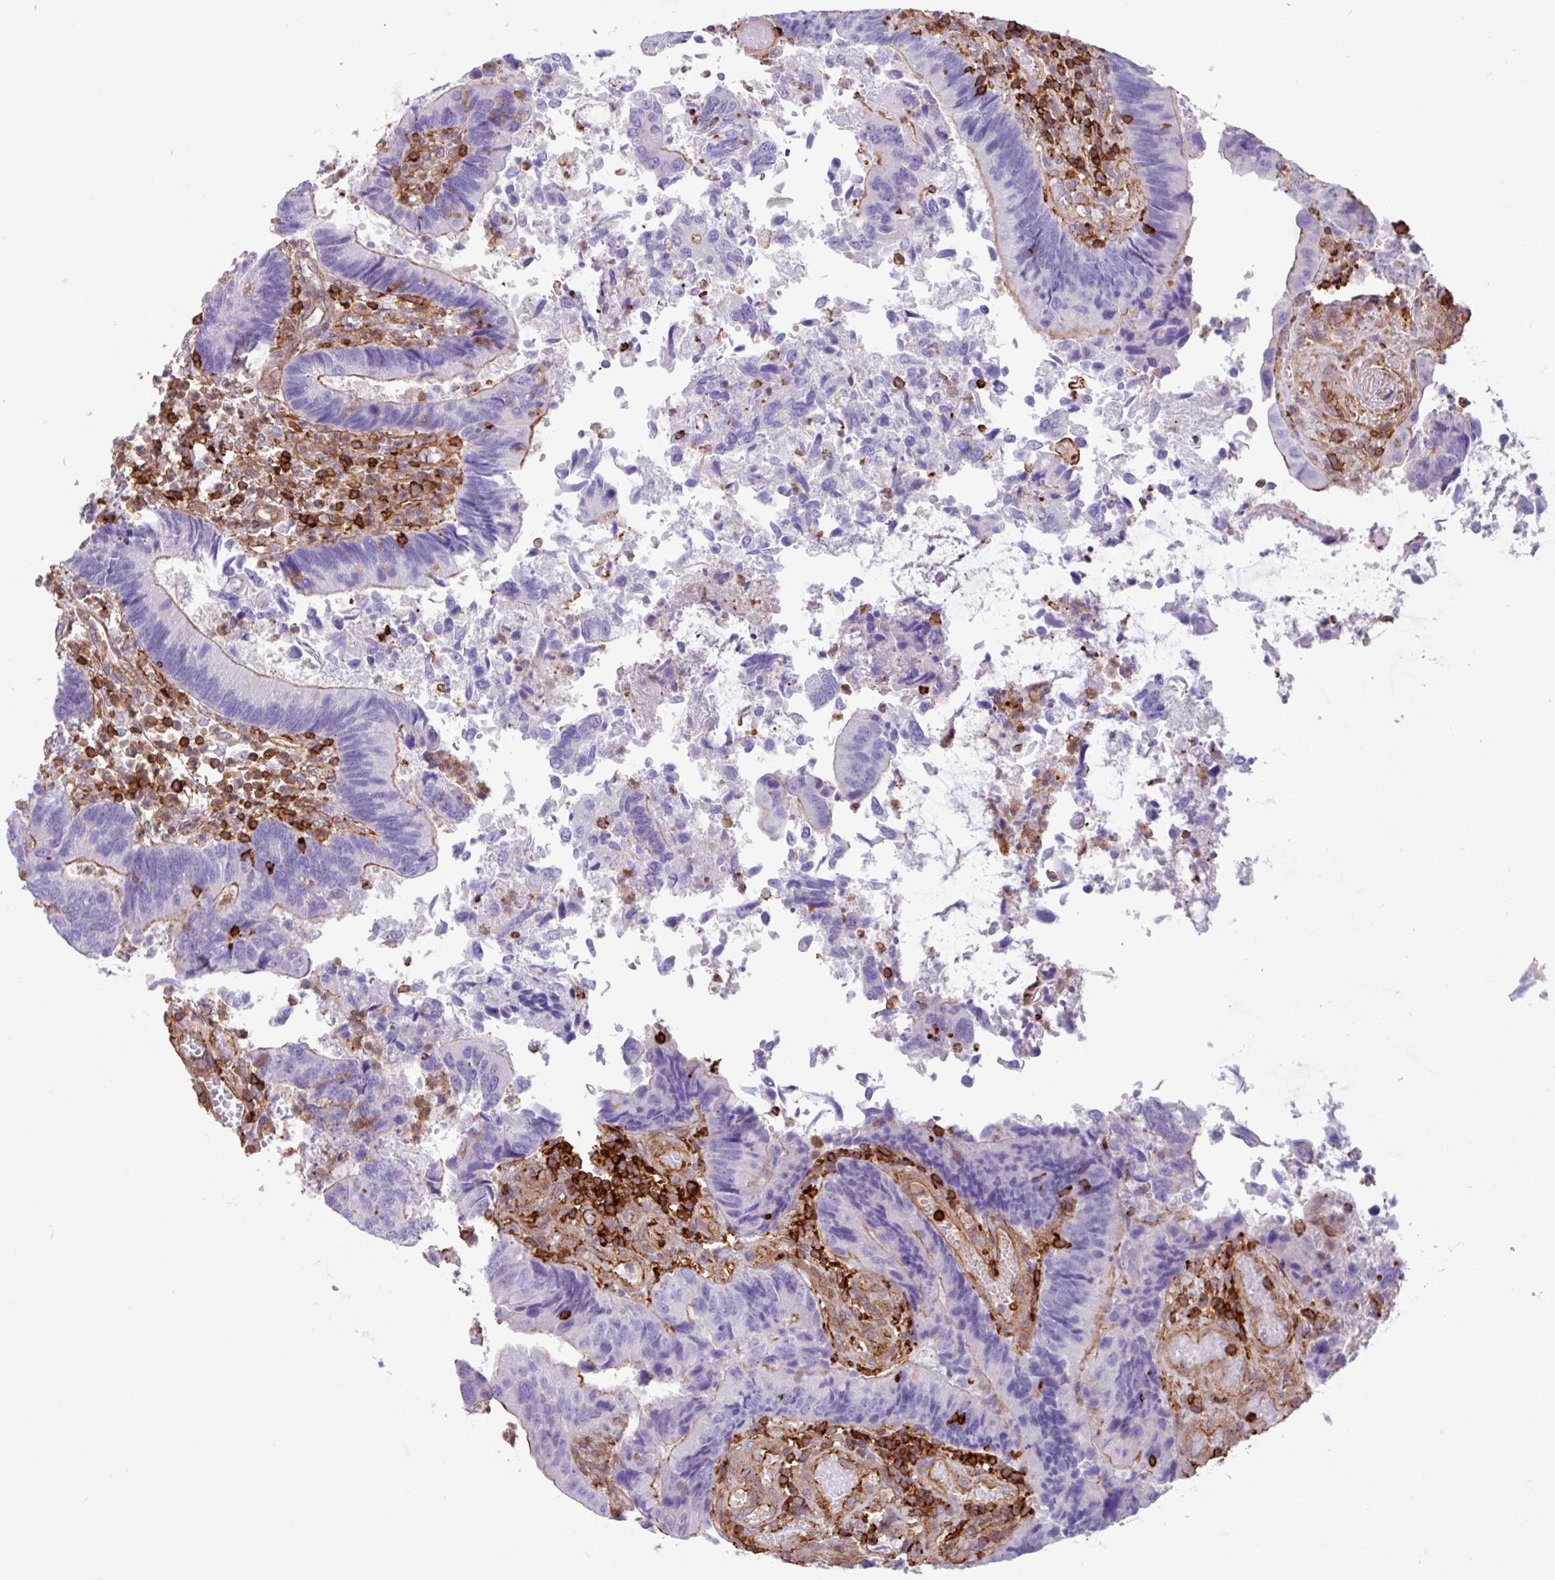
{"staining": {"intensity": "negative", "quantity": "none", "location": "none"}, "tissue": "colorectal cancer", "cell_type": "Tumor cells", "image_type": "cancer", "snomed": [{"axis": "morphology", "description": "Adenocarcinoma, NOS"}, {"axis": "topography", "description": "Colon"}], "caption": "Immunohistochemical staining of human adenocarcinoma (colorectal) displays no significant staining in tumor cells. (DAB (3,3'-diaminobenzidine) immunohistochemistry with hematoxylin counter stain).", "gene": "PPP1R18", "patient": {"sex": "female", "age": 67}}